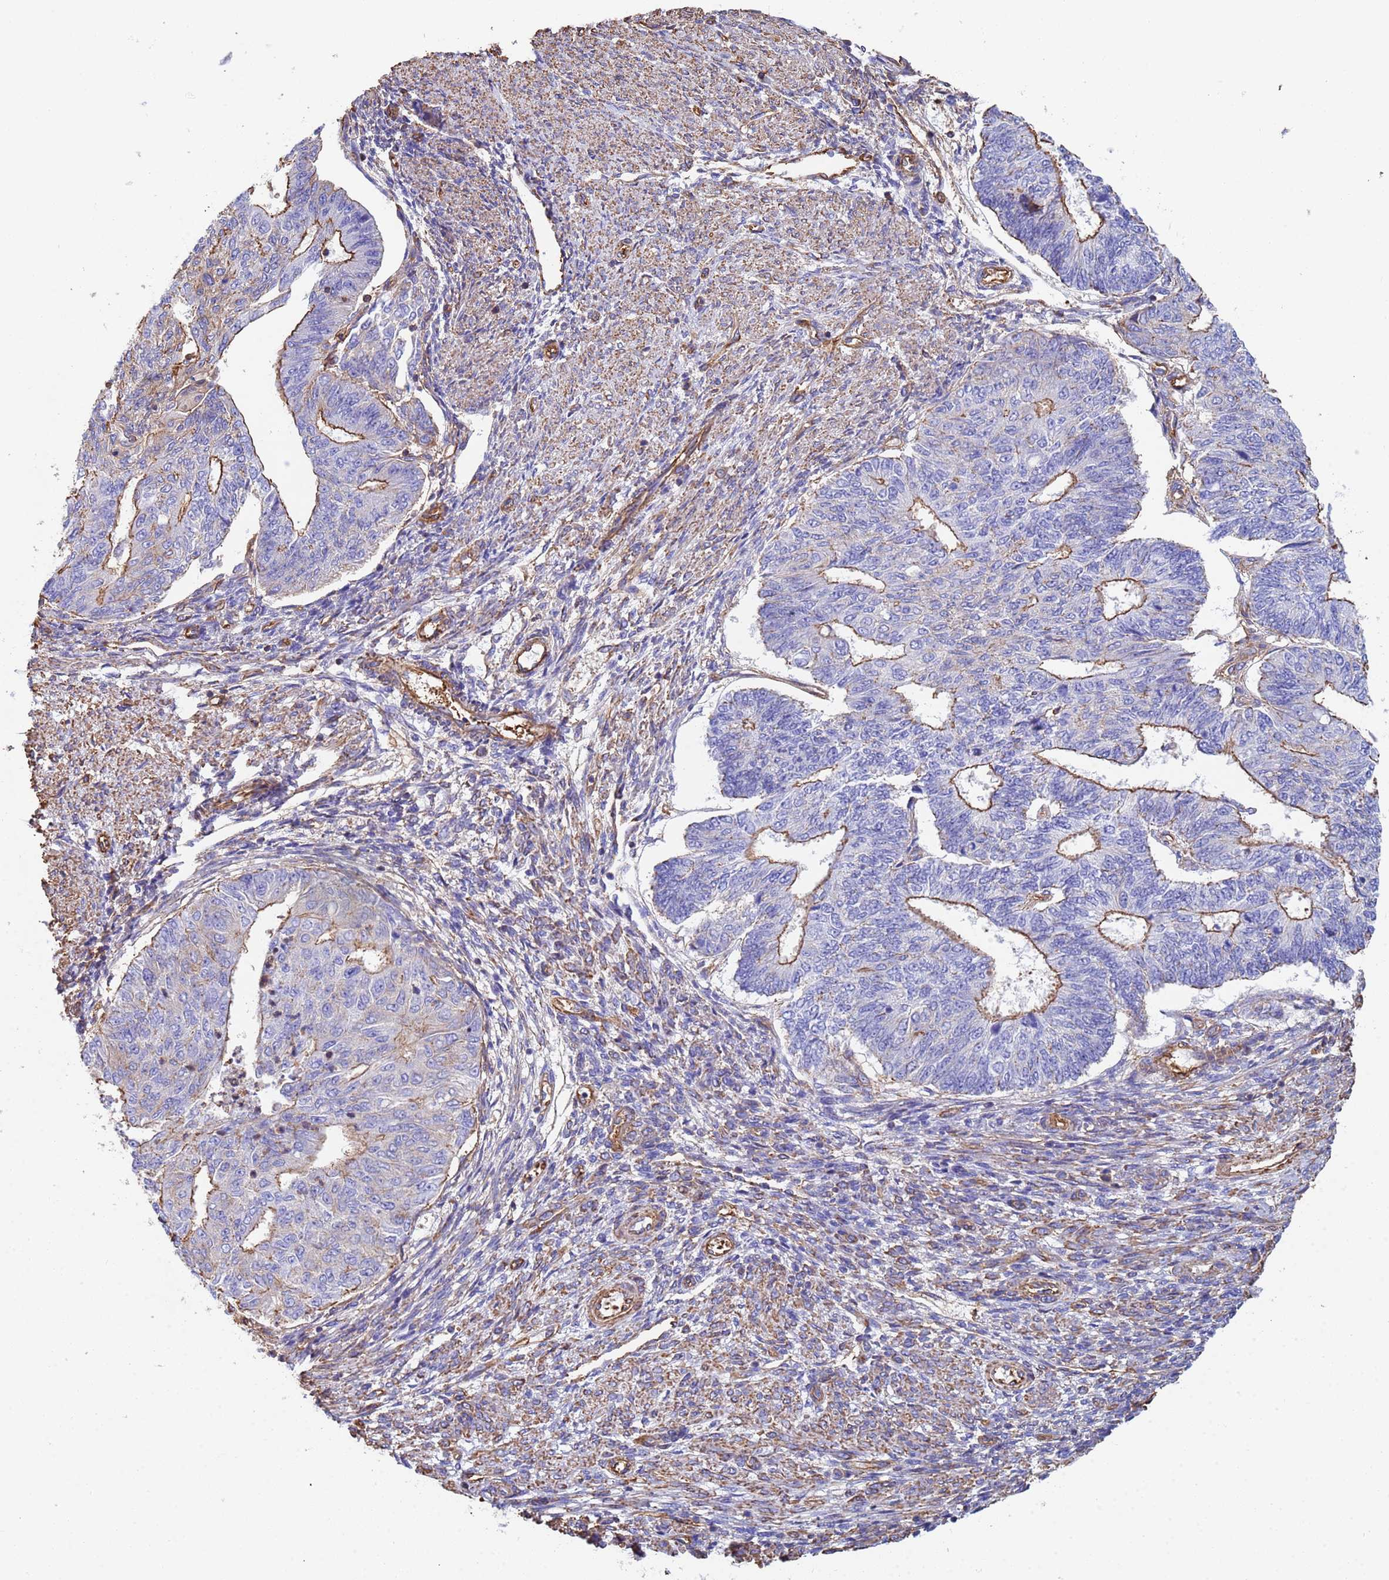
{"staining": {"intensity": "moderate", "quantity": "<25%", "location": "cytoplasmic/membranous"}, "tissue": "endometrial cancer", "cell_type": "Tumor cells", "image_type": "cancer", "snomed": [{"axis": "morphology", "description": "Adenocarcinoma, NOS"}, {"axis": "topography", "description": "Endometrium"}], "caption": "Endometrial cancer (adenocarcinoma) stained with immunohistochemistry (IHC) shows moderate cytoplasmic/membranous expression in approximately <25% of tumor cells.", "gene": "MYL12A", "patient": {"sex": "female", "age": 32}}